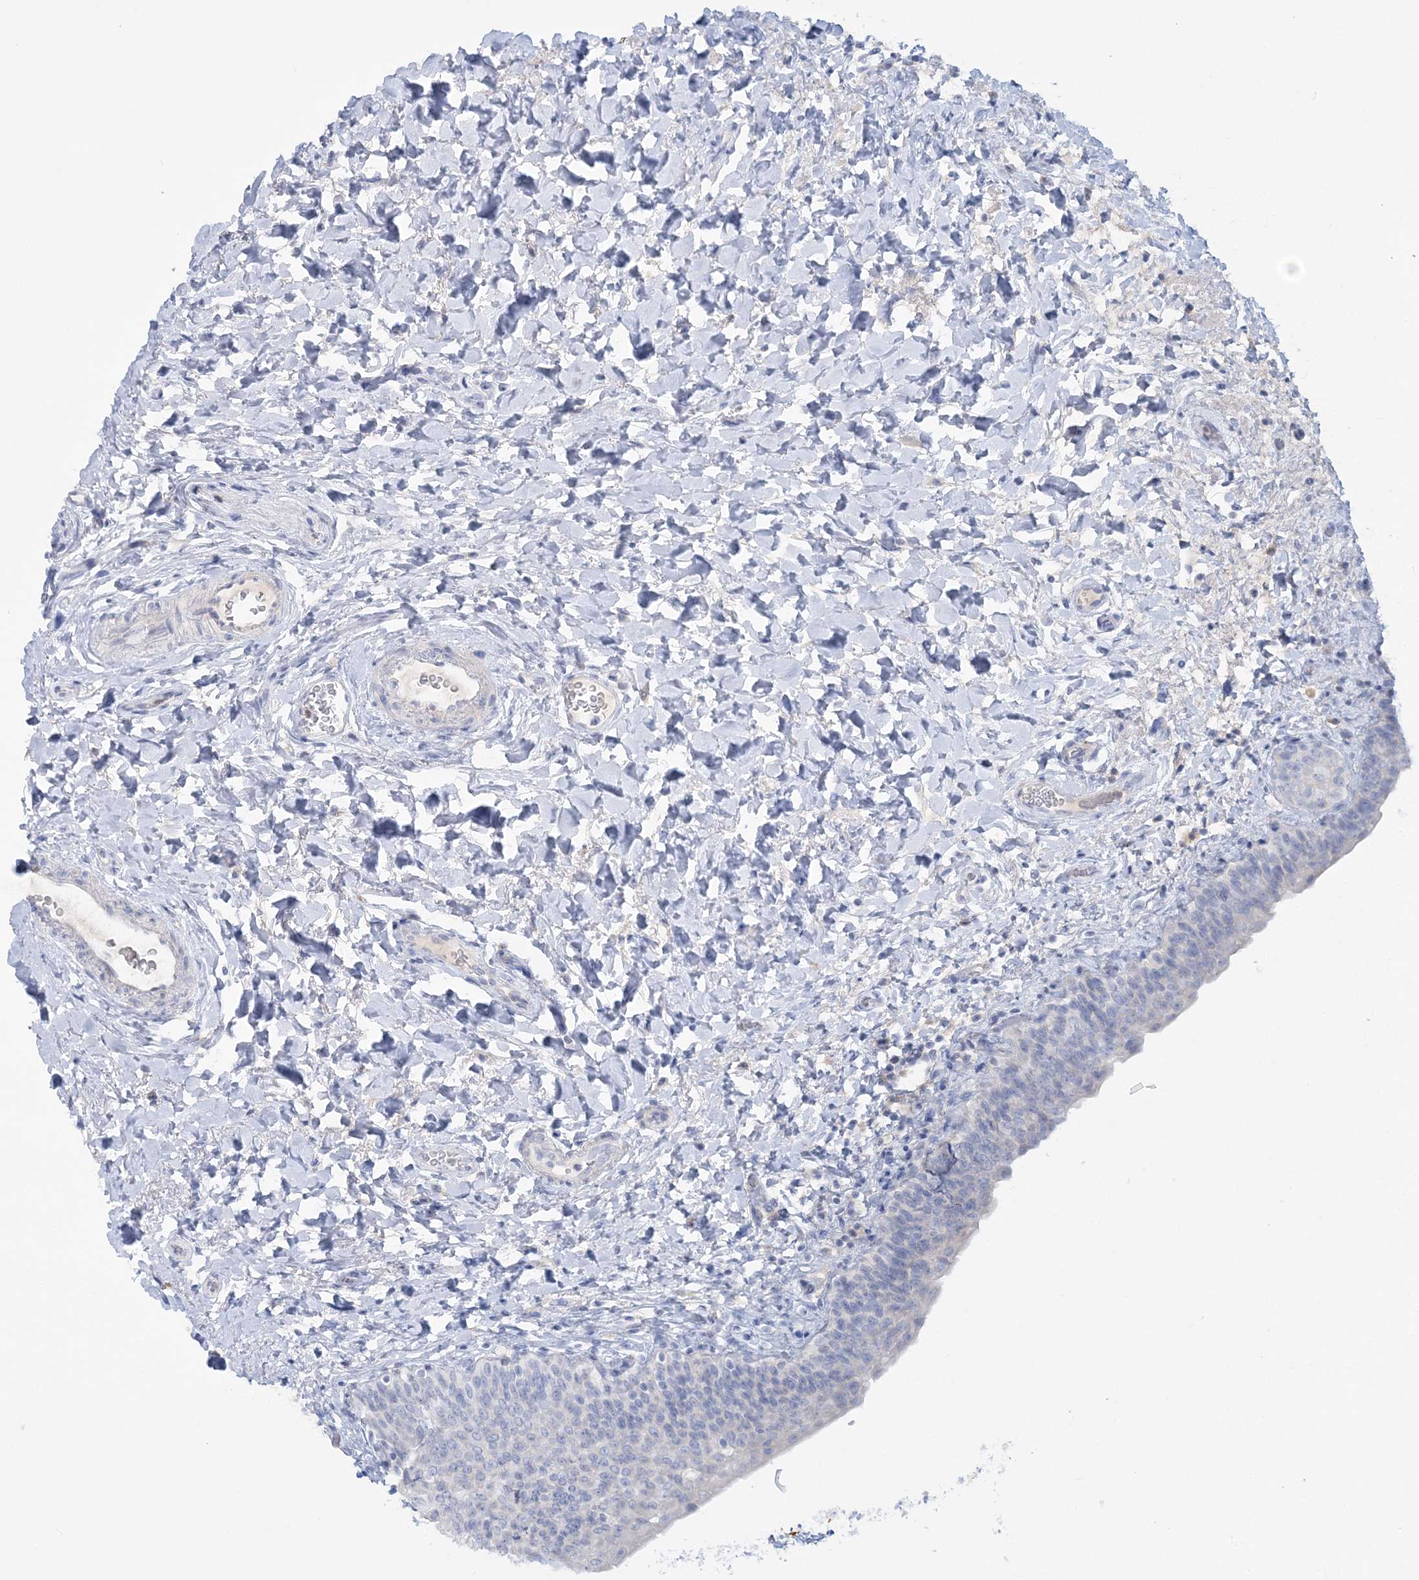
{"staining": {"intensity": "negative", "quantity": "none", "location": "none"}, "tissue": "urinary bladder", "cell_type": "Urothelial cells", "image_type": "normal", "snomed": [{"axis": "morphology", "description": "Normal tissue, NOS"}, {"axis": "topography", "description": "Urinary bladder"}], "caption": "Immunohistochemistry (IHC) micrograph of unremarkable urinary bladder stained for a protein (brown), which reveals no positivity in urothelial cells. (DAB immunohistochemistry, high magnification).", "gene": "WDSUB1", "patient": {"sex": "male", "age": 83}}